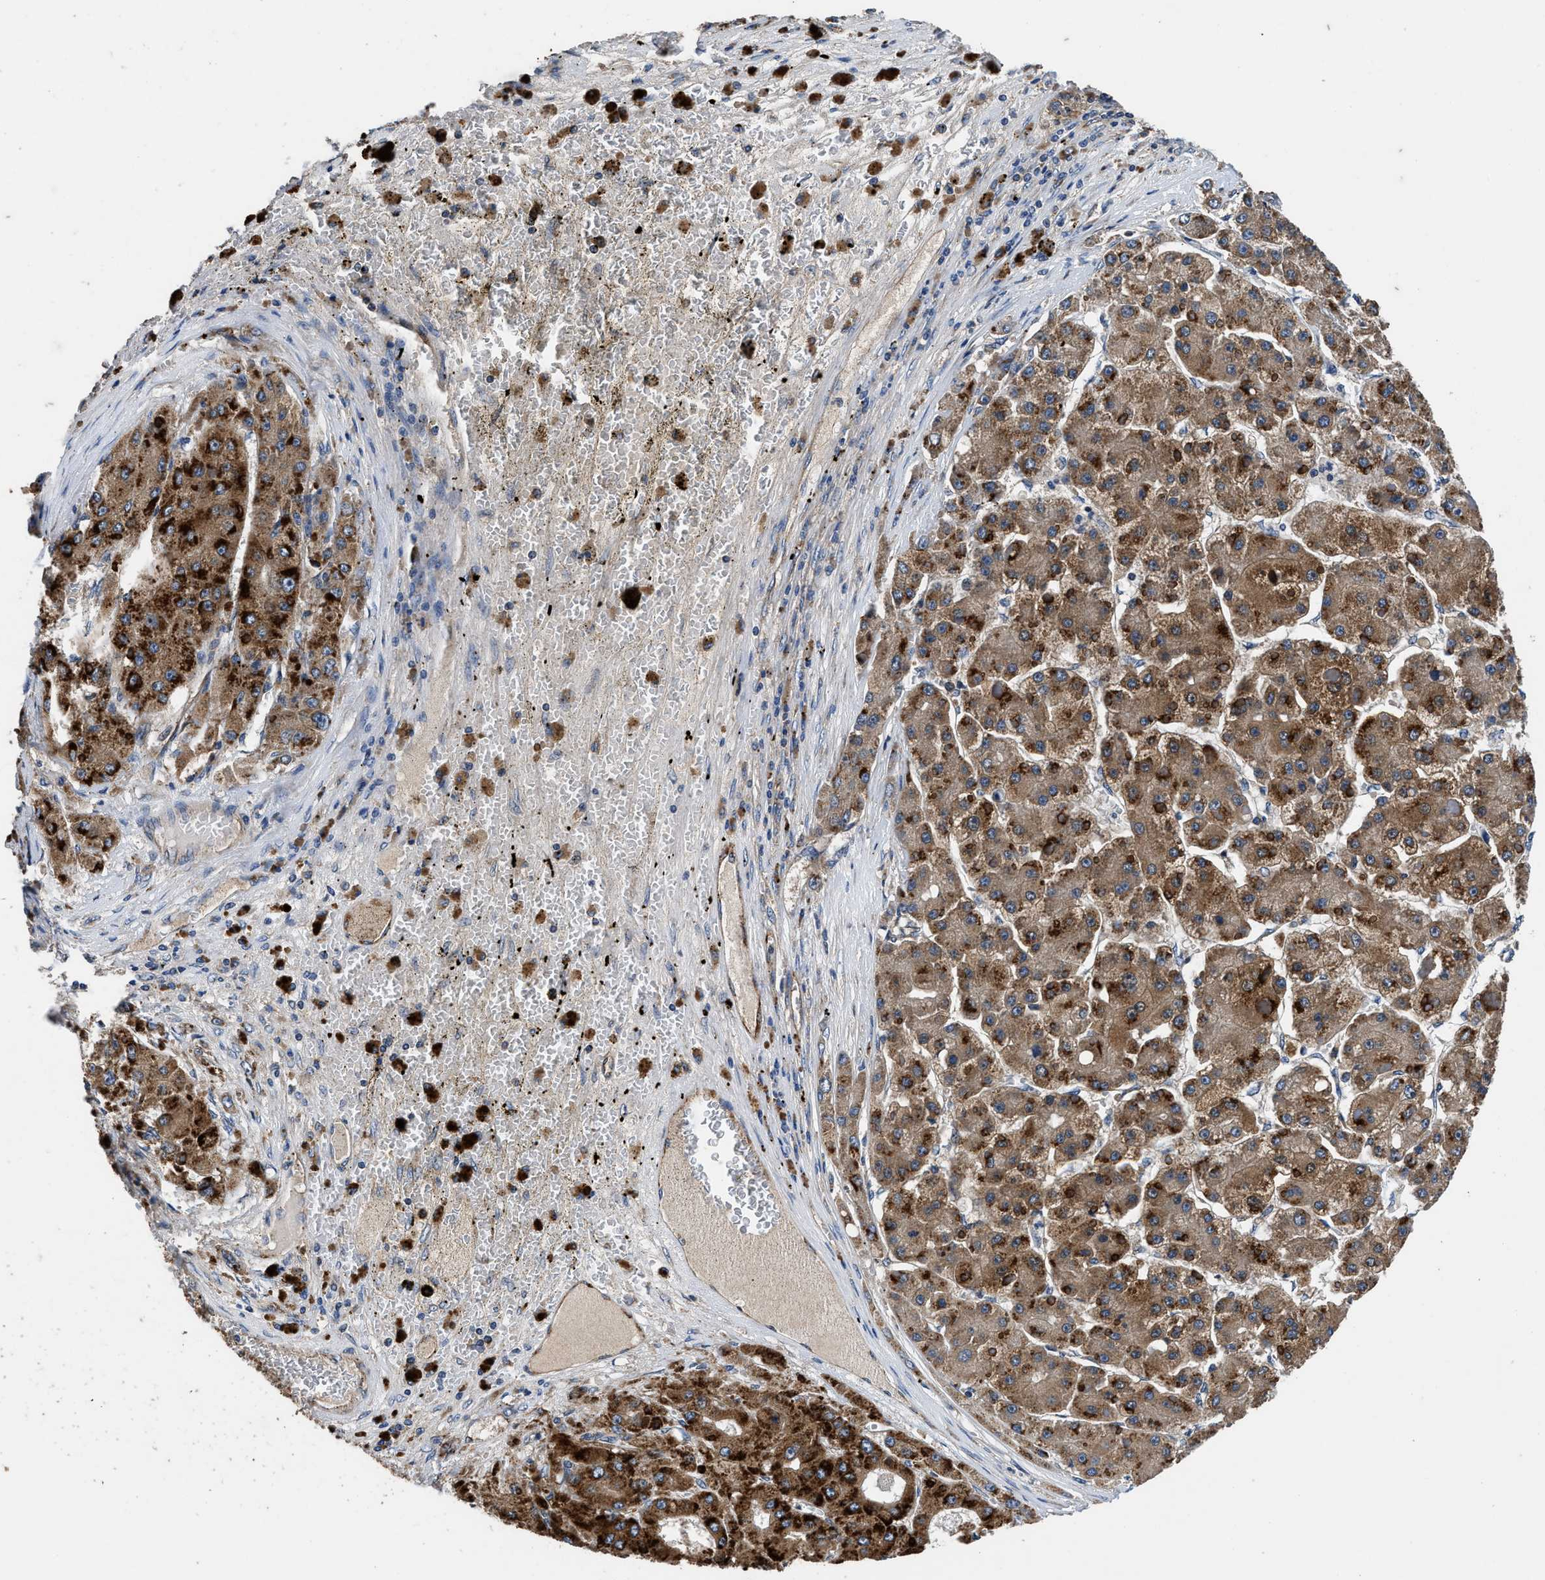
{"staining": {"intensity": "strong", "quantity": ">75%", "location": "cytoplasmic/membranous"}, "tissue": "liver cancer", "cell_type": "Tumor cells", "image_type": "cancer", "snomed": [{"axis": "morphology", "description": "Carcinoma, Hepatocellular, NOS"}, {"axis": "topography", "description": "Liver"}], "caption": "Immunohistochemistry (IHC) image of human liver cancer (hepatocellular carcinoma) stained for a protein (brown), which demonstrates high levels of strong cytoplasmic/membranous staining in about >75% of tumor cells.", "gene": "DHRS7B", "patient": {"sex": "female", "age": 73}}